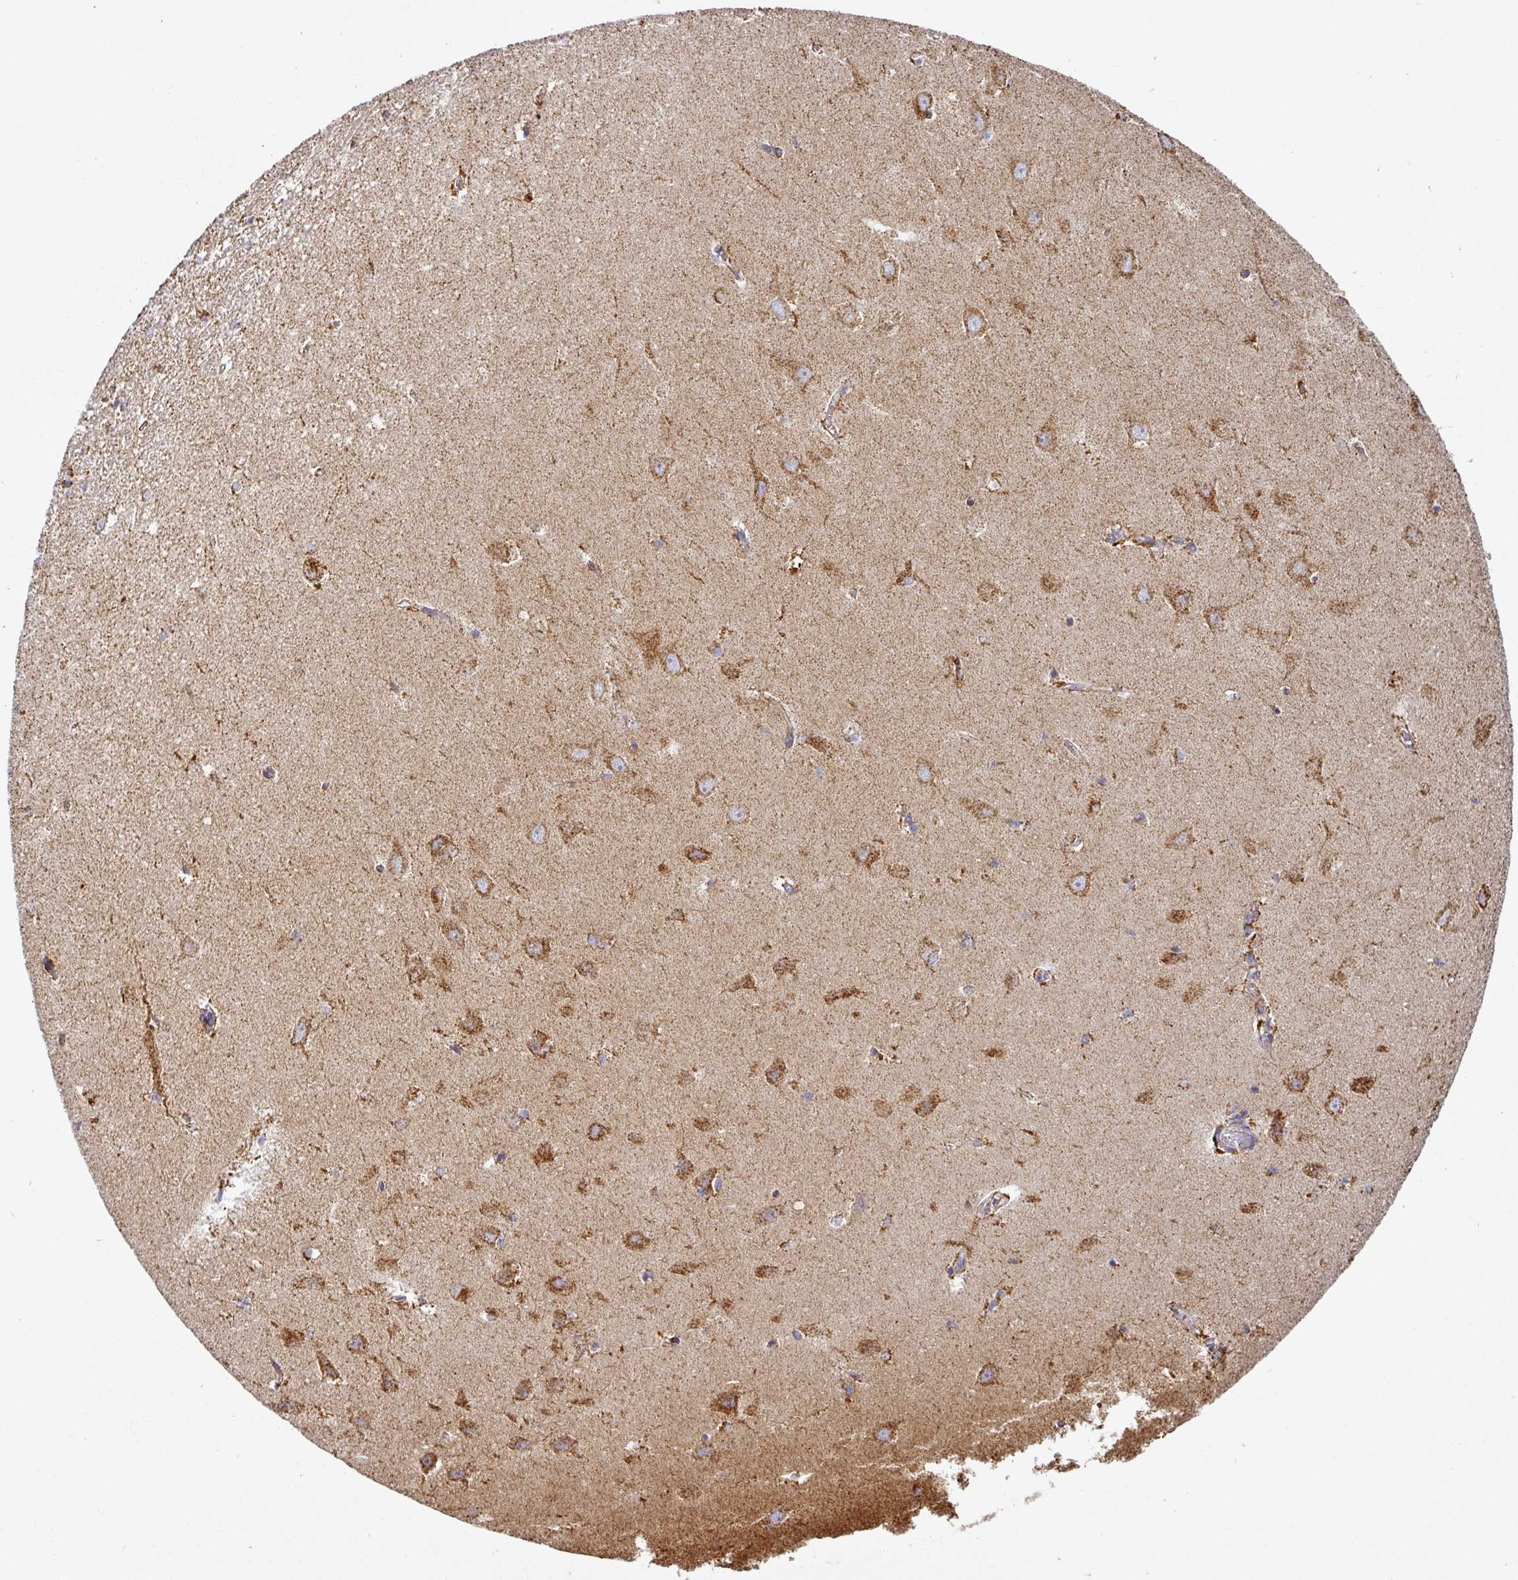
{"staining": {"intensity": "moderate", "quantity": "<25%", "location": "cytoplasmic/membranous"}, "tissue": "hippocampus", "cell_type": "Glial cells", "image_type": "normal", "snomed": [{"axis": "morphology", "description": "Normal tissue, NOS"}, {"axis": "topography", "description": "Hippocampus"}], "caption": "DAB (3,3'-diaminobenzidine) immunohistochemical staining of unremarkable human hippocampus exhibits moderate cytoplasmic/membranous protein expression in about <25% of glial cells. (DAB (3,3'-diaminobenzidine) = brown stain, brightfield microscopy at high magnification).", "gene": "UQCRFS1", "patient": {"sex": "female", "age": 64}}